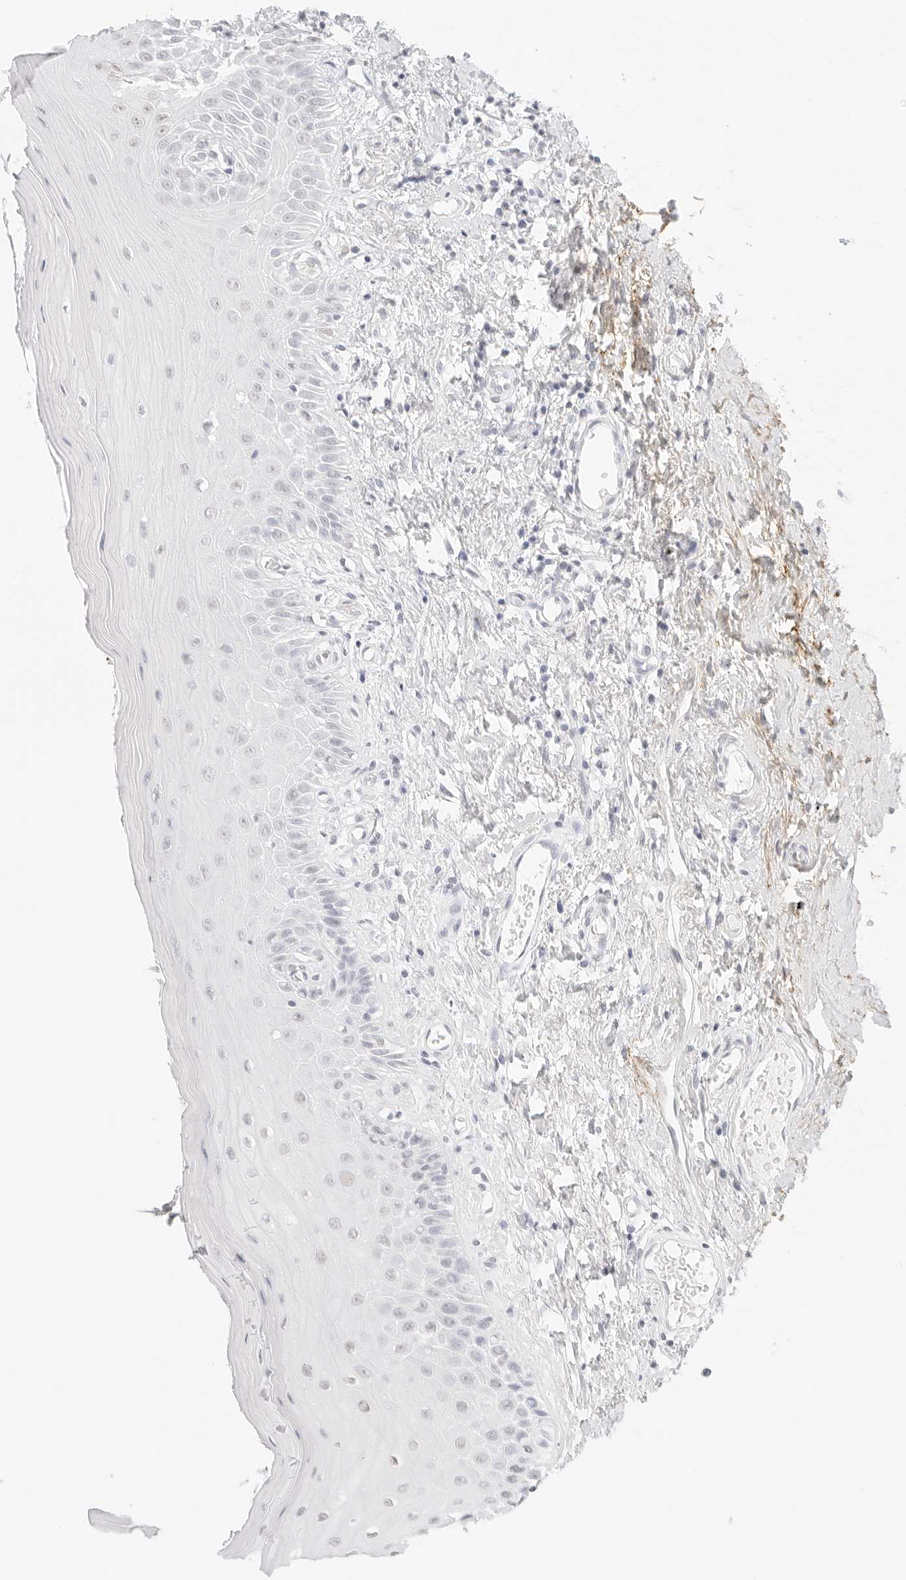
{"staining": {"intensity": "negative", "quantity": "none", "location": "none"}, "tissue": "oral mucosa", "cell_type": "Squamous epithelial cells", "image_type": "normal", "snomed": [{"axis": "morphology", "description": "Normal tissue, NOS"}, {"axis": "topography", "description": "Oral tissue"}], "caption": "This is an immunohistochemistry (IHC) photomicrograph of unremarkable oral mucosa. There is no staining in squamous epithelial cells.", "gene": "FBLN5", "patient": {"sex": "male", "age": 66}}